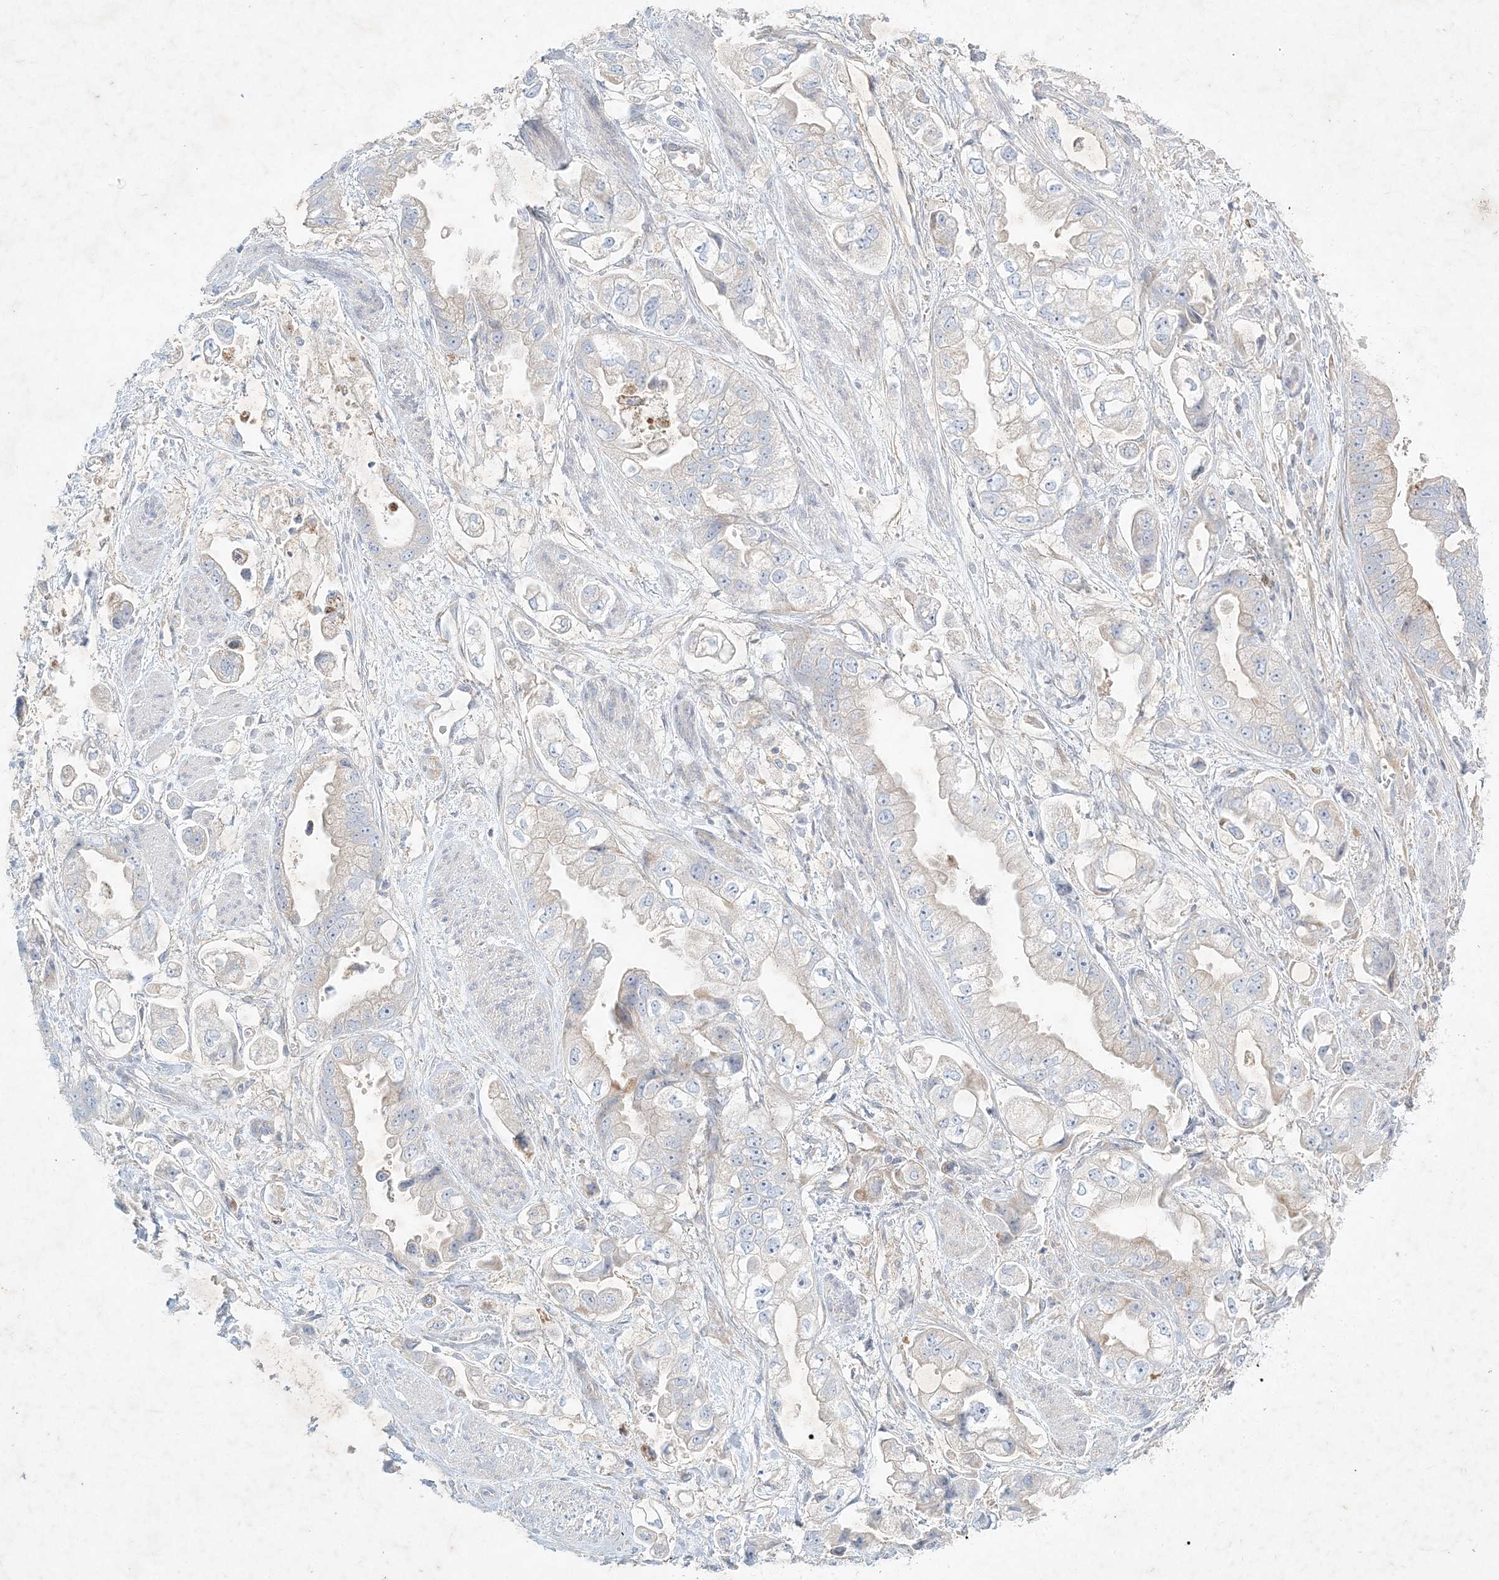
{"staining": {"intensity": "negative", "quantity": "none", "location": "none"}, "tissue": "stomach cancer", "cell_type": "Tumor cells", "image_type": "cancer", "snomed": [{"axis": "morphology", "description": "Adenocarcinoma, NOS"}, {"axis": "topography", "description": "Stomach"}], "caption": "Immunohistochemistry (IHC) of human adenocarcinoma (stomach) exhibits no positivity in tumor cells.", "gene": "STK11IP", "patient": {"sex": "male", "age": 62}}